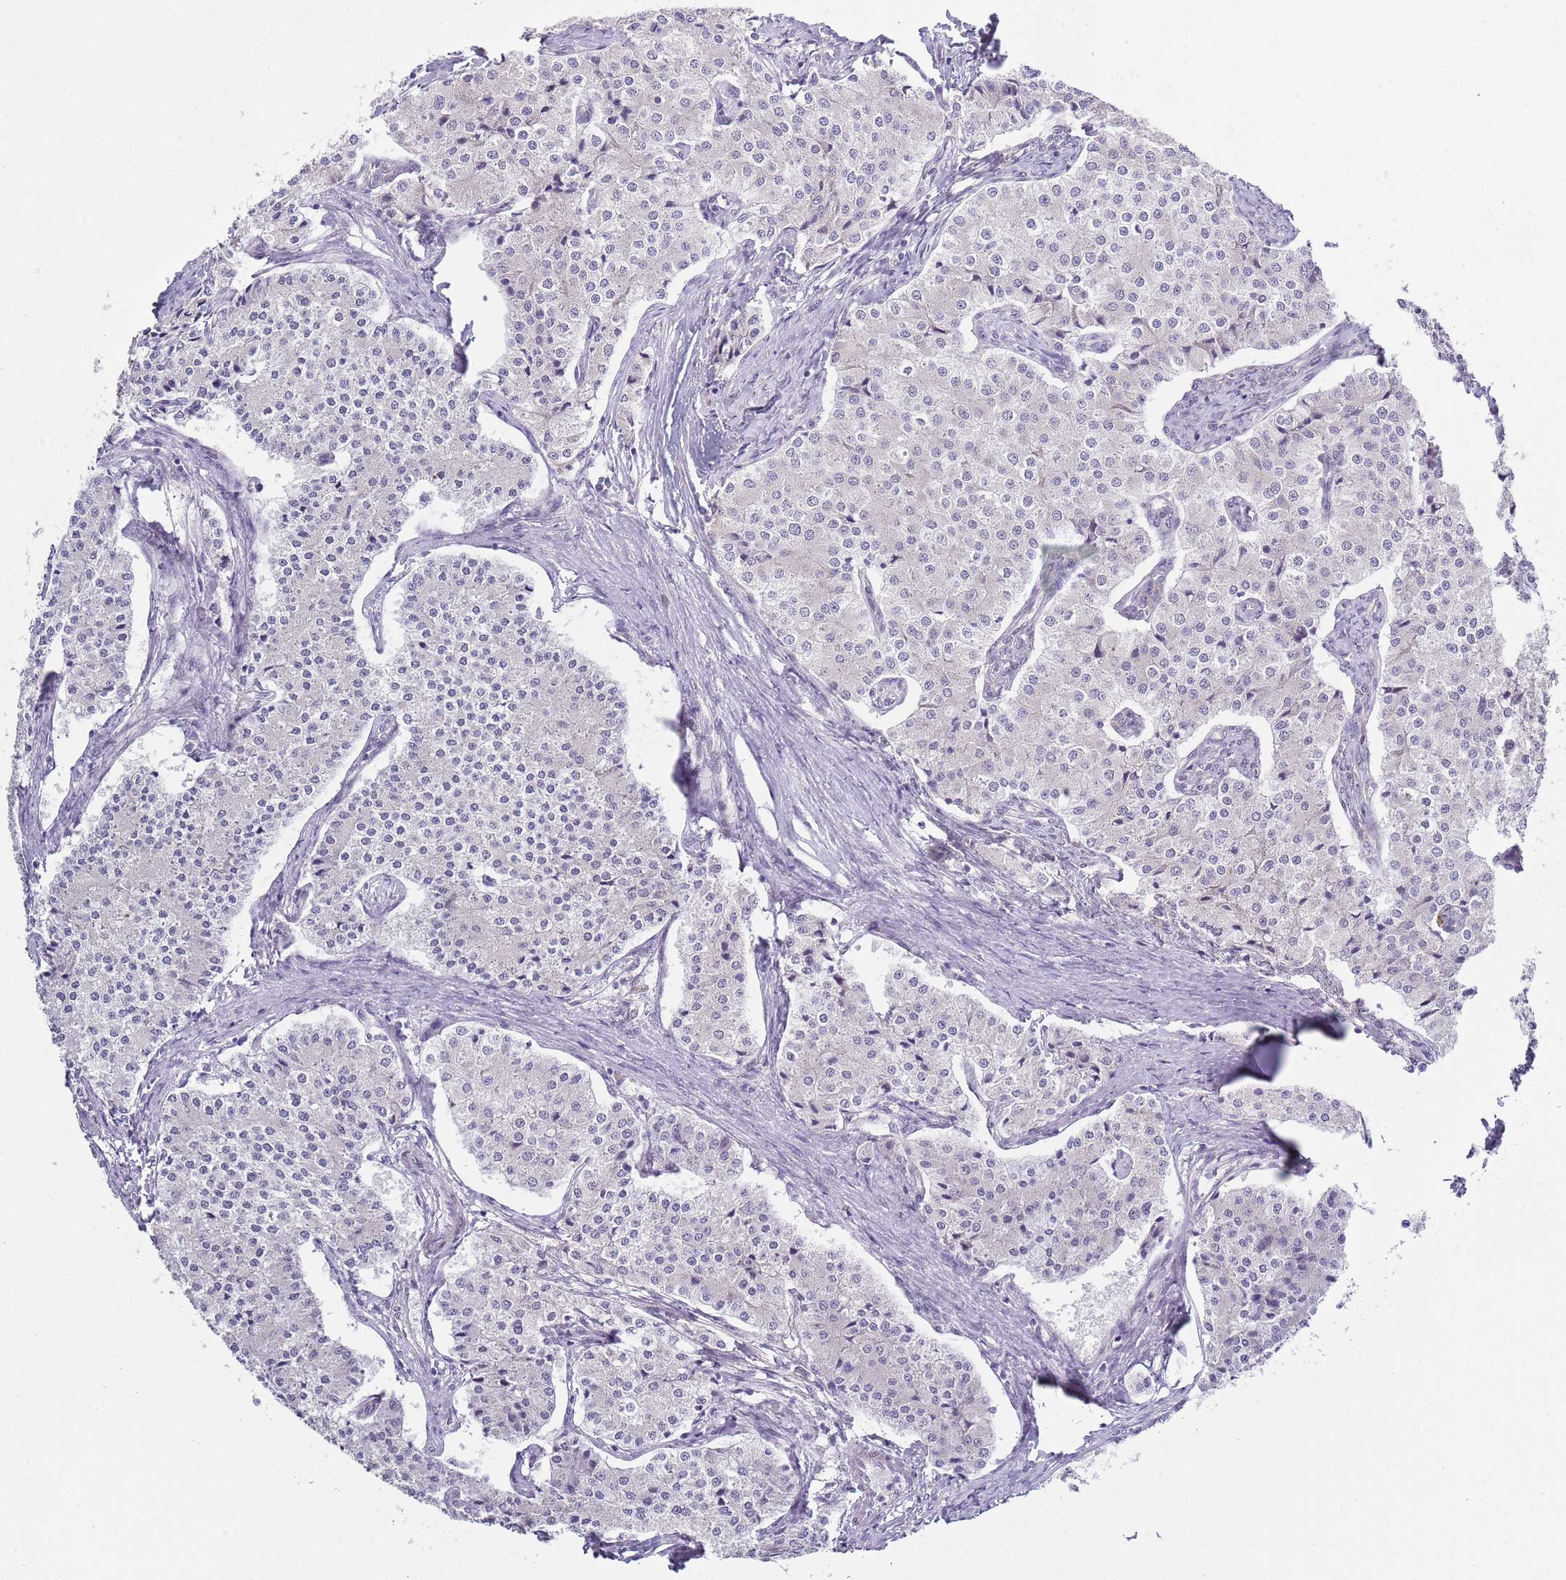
{"staining": {"intensity": "negative", "quantity": "none", "location": "none"}, "tissue": "carcinoid", "cell_type": "Tumor cells", "image_type": "cancer", "snomed": [{"axis": "morphology", "description": "Carcinoid, malignant, NOS"}, {"axis": "topography", "description": "Colon"}], "caption": "Immunohistochemical staining of human carcinoid exhibits no significant expression in tumor cells. (DAB (3,3'-diaminobenzidine) IHC, high magnification).", "gene": "SLC25A32", "patient": {"sex": "female", "age": 52}}